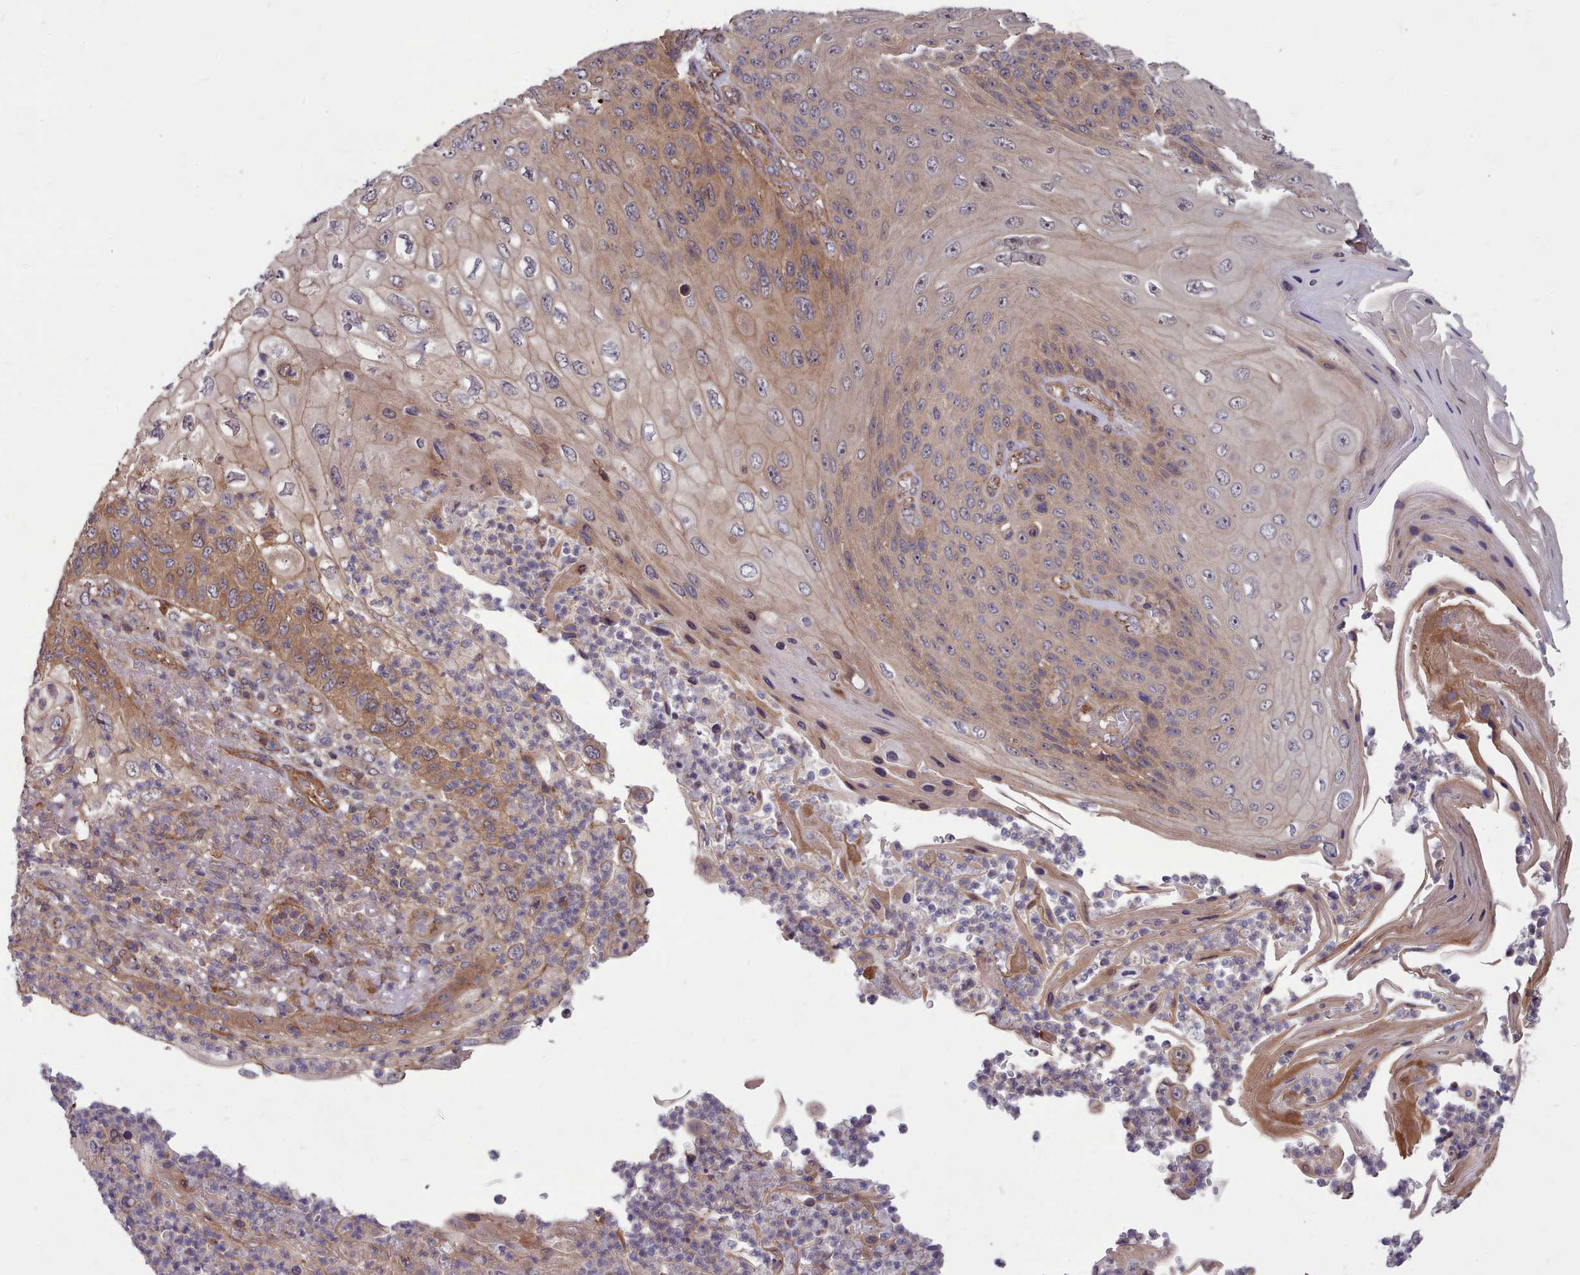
{"staining": {"intensity": "moderate", "quantity": "25%-75%", "location": "cytoplasmic/membranous"}, "tissue": "skin cancer", "cell_type": "Tumor cells", "image_type": "cancer", "snomed": [{"axis": "morphology", "description": "Squamous cell carcinoma, NOS"}, {"axis": "topography", "description": "Skin"}], "caption": "Skin cancer tissue reveals moderate cytoplasmic/membranous positivity in about 25%-75% of tumor cells, visualized by immunohistochemistry.", "gene": "STUB1", "patient": {"sex": "female", "age": 88}}